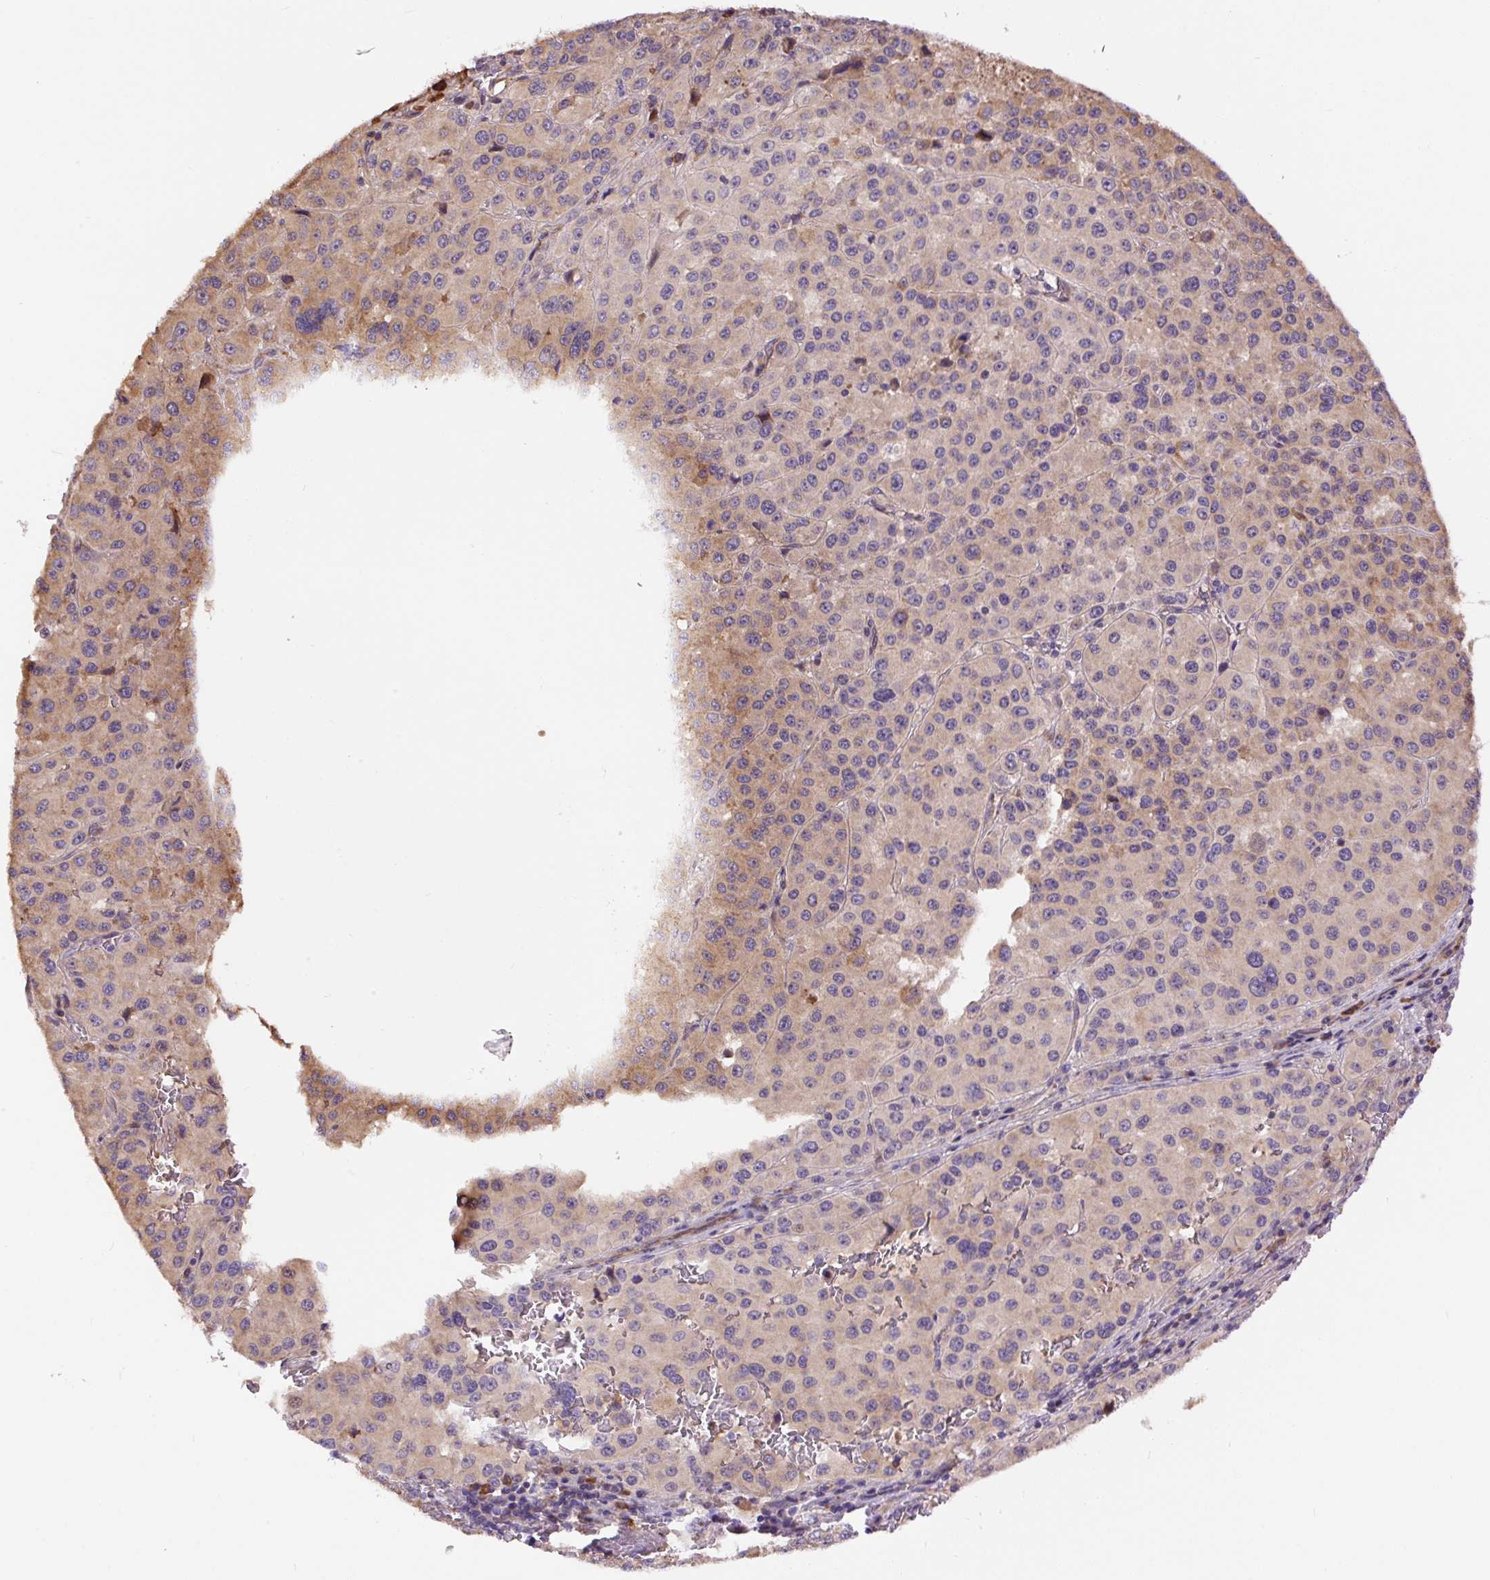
{"staining": {"intensity": "weak", "quantity": "<25%", "location": "cytoplasmic/membranous"}, "tissue": "melanoma", "cell_type": "Tumor cells", "image_type": "cancer", "snomed": [{"axis": "morphology", "description": "Malignant melanoma, Metastatic site"}, {"axis": "topography", "description": "Lymph node"}], "caption": "Immunohistochemical staining of human melanoma exhibits no significant expression in tumor cells.", "gene": "PPME1", "patient": {"sex": "female", "age": 65}}